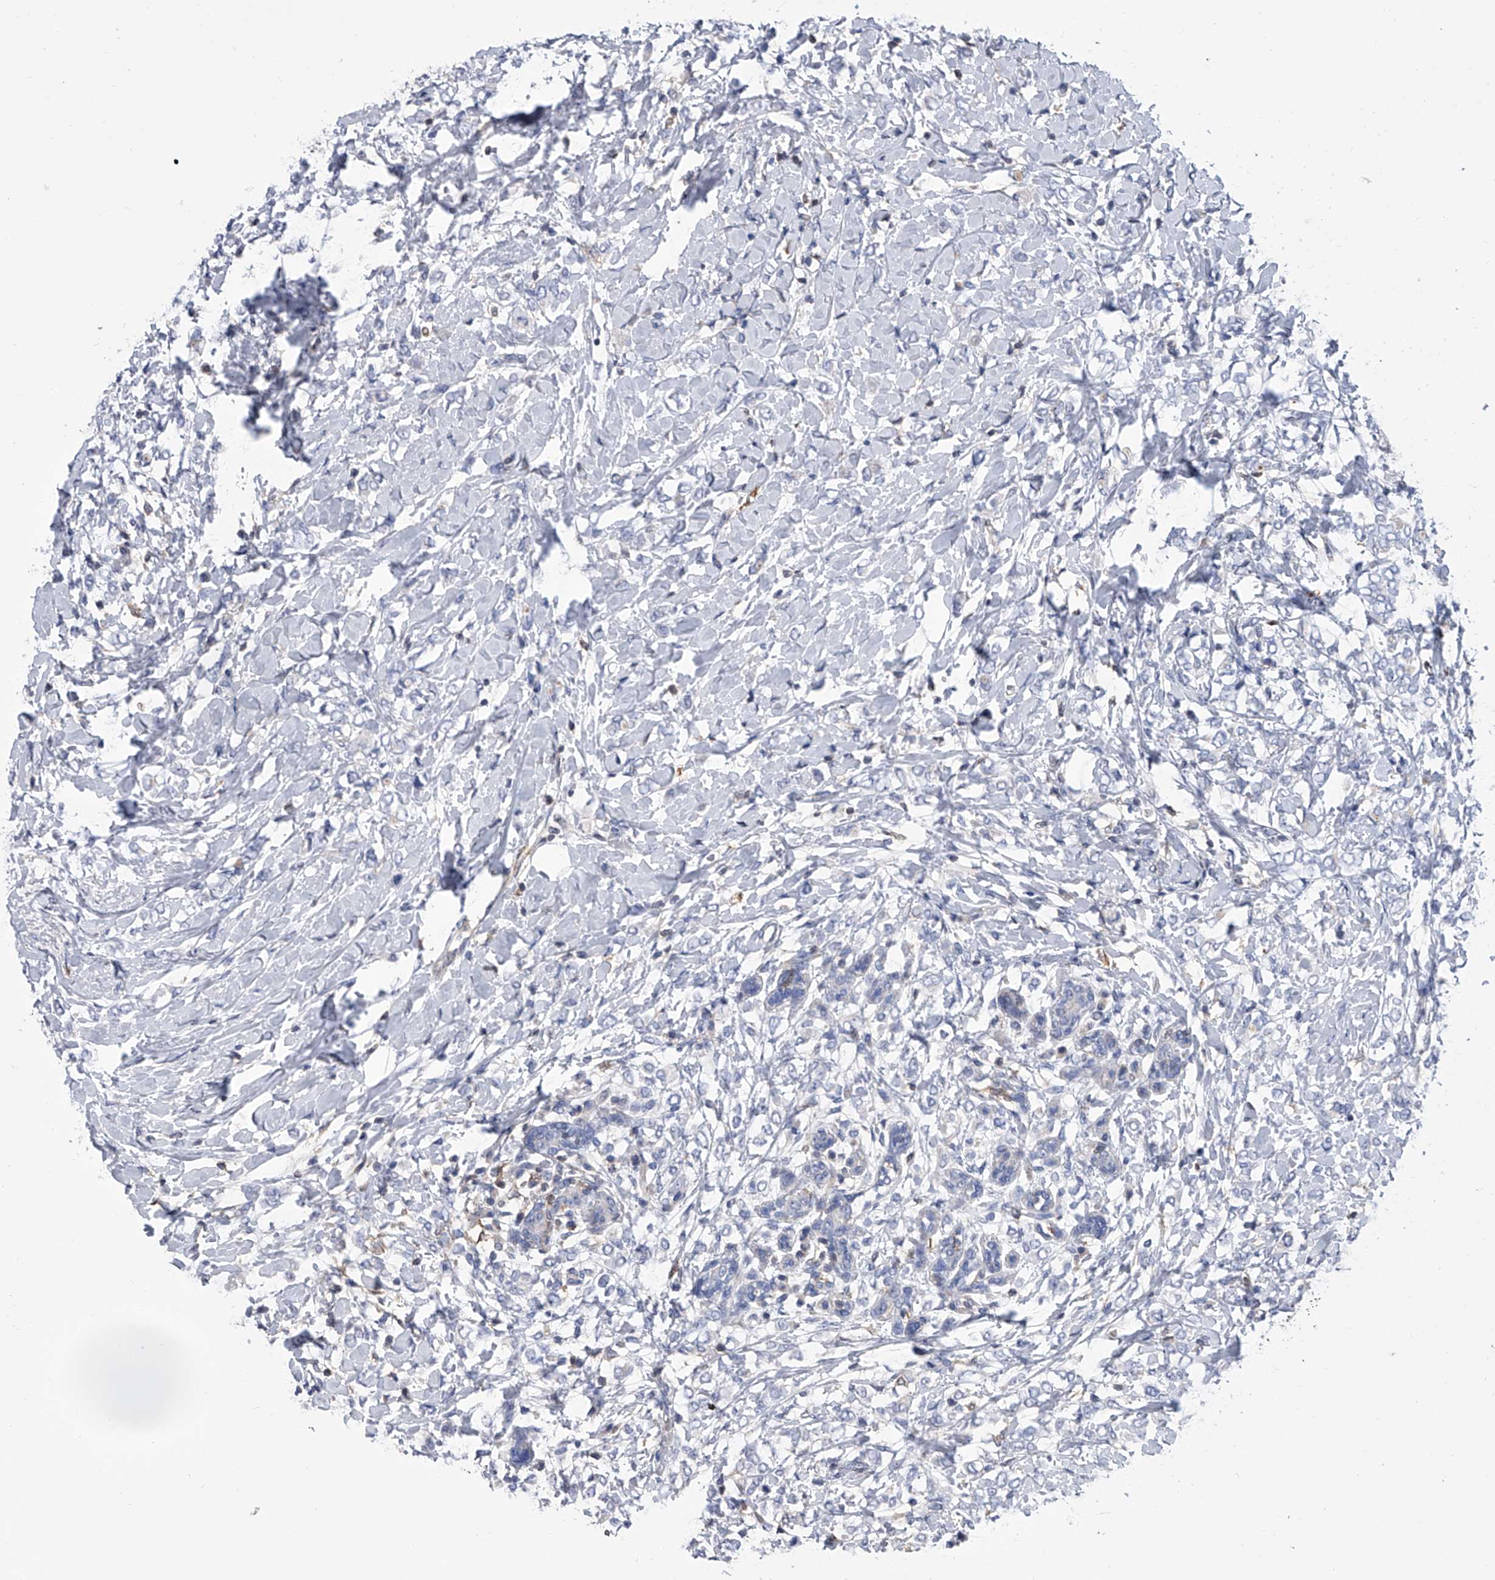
{"staining": {"intensity": "negative", "quantity": "none", "location": "none"}, "tissue": "breast cancer", "cell_type": "Tumor cells", "image_type": "cancer", "snomed": [{"axis": "morphology", "description": "Normal tissue, NOS"}, {"axis": "morphology", "description": "Lobular carcinoma"}, {"axis": "topography", "description": "Breast"}], "caption": "Protein analysis of breast cancer exhibits no significant staining in tumor cells.", "gene": "SERPINB9", "patient": {"sex": "female", "age": 47}}